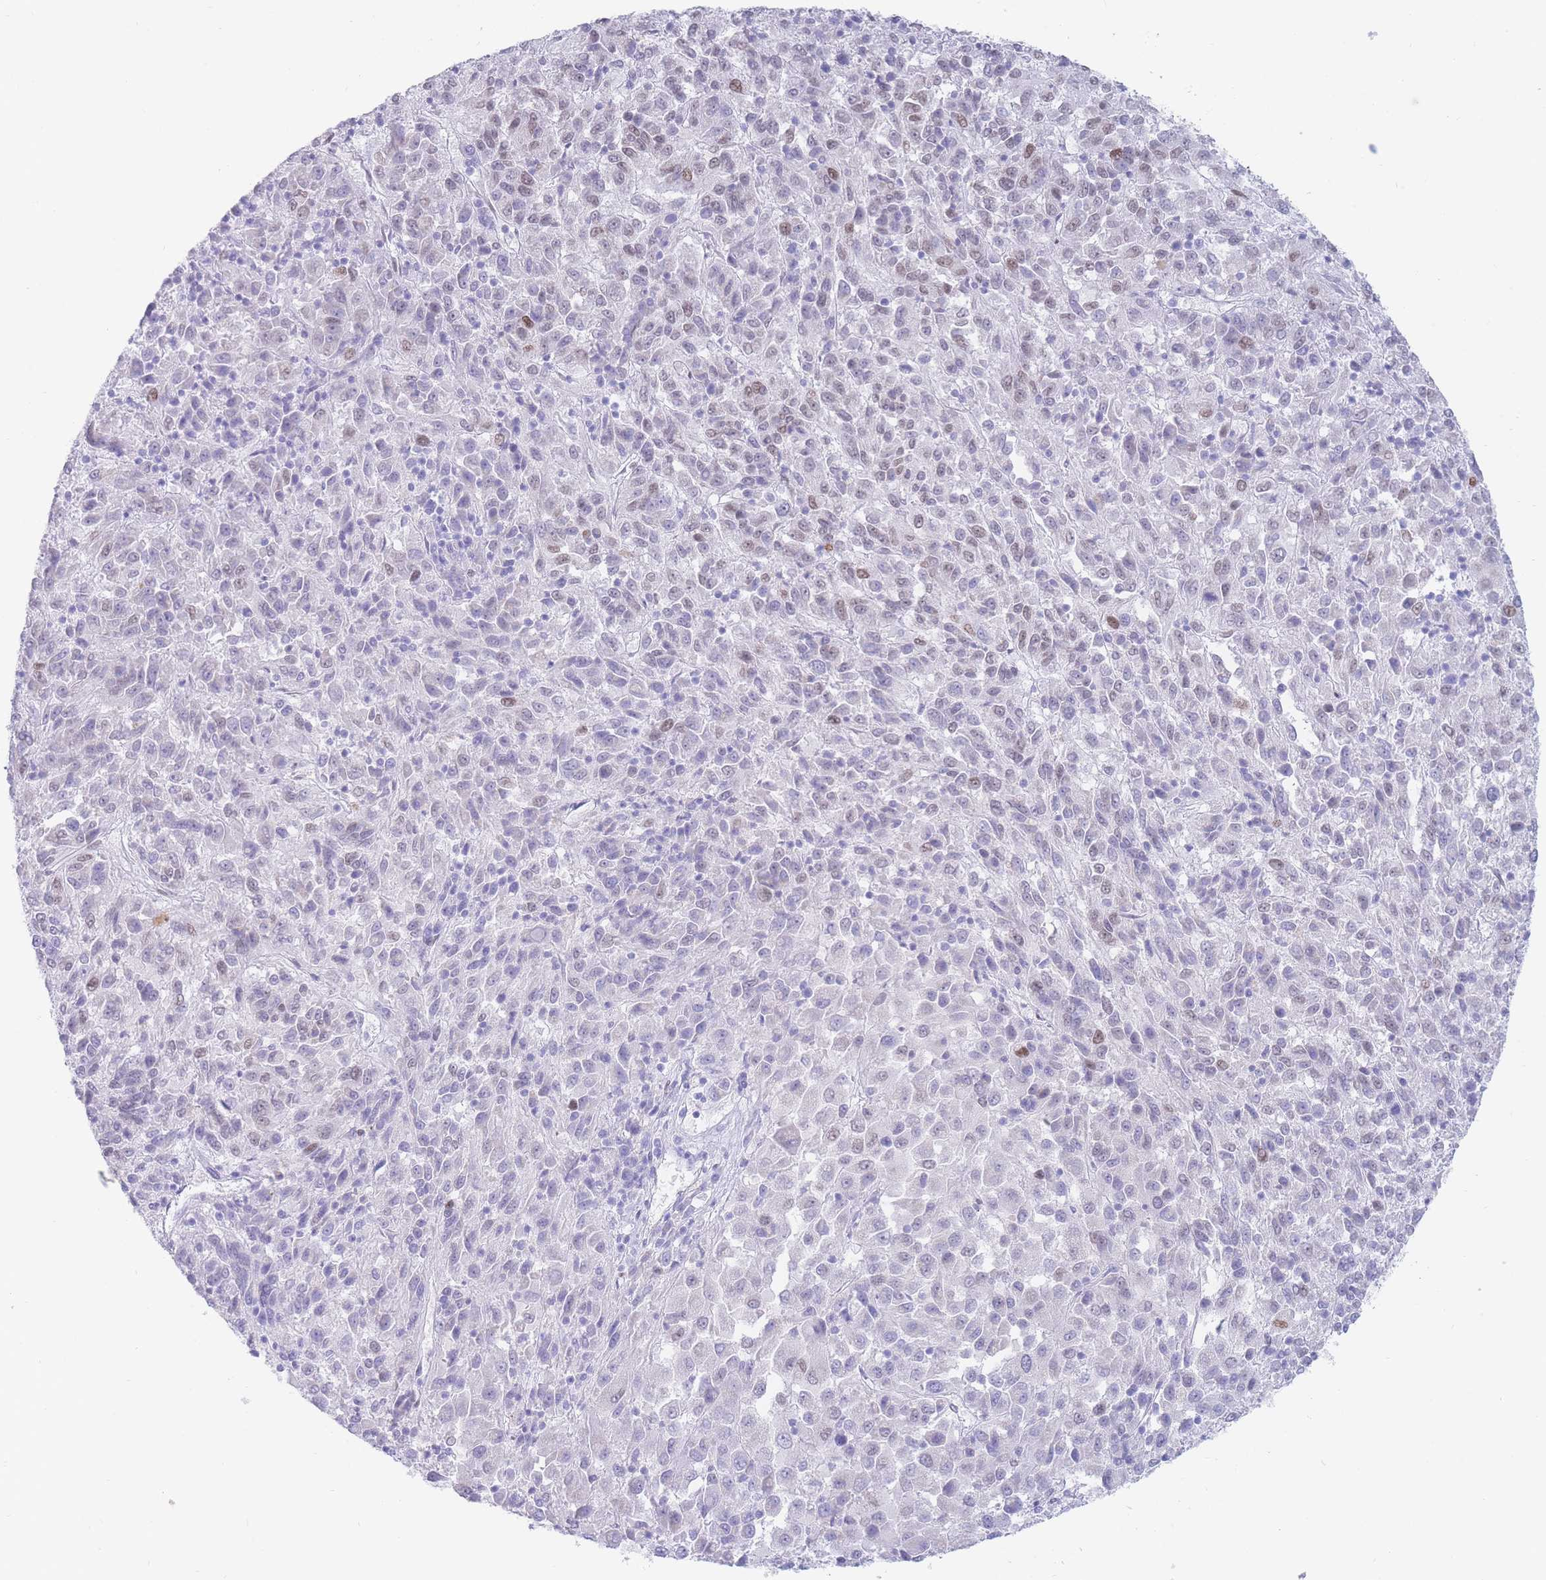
{"staining": {"intensity": "weak", "quantity": "25%-75%", "location": "nuclear"}, "tissue": "melanoma", "cell_type": "Tumor cells", "image_type": "cancer", "snomed": [{"axis": "morphology", "description": "Malignant melanoma, Metastatic site"}, {"axis": "topography", "description": "Lung"}], "caption": "Protein expression analysis of human malignant melanoma (metastatic site) reveals weak nuclear positivity in approximately 25%-75% of tumor cells.", "gene": "PSMB5", "patient": {"sex": "male", "age": 64}}